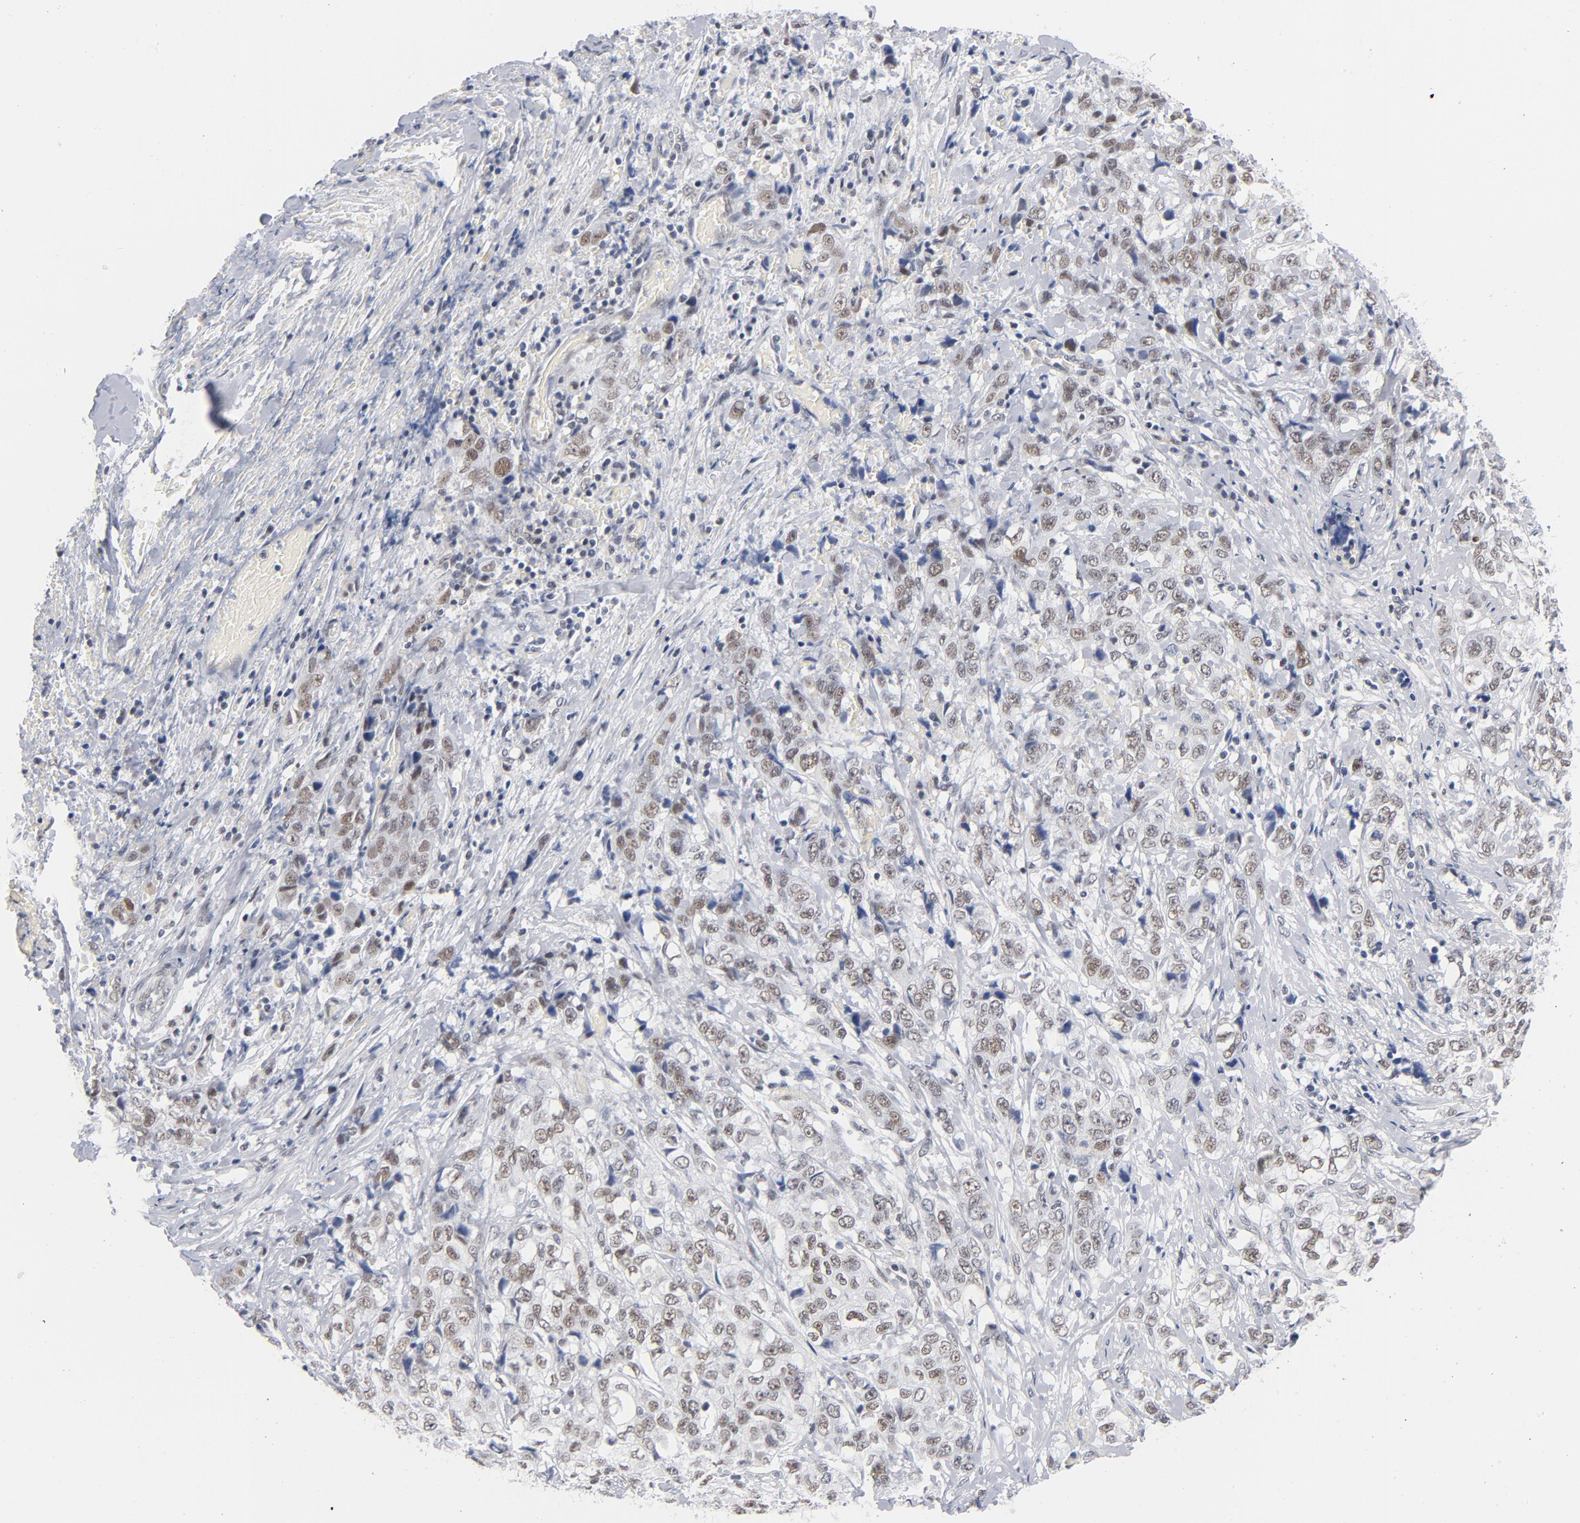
{"staining": {"intensity": "moderate", "quantity": "25%-75%", "location": "nuclear"}, "tissue": "stomach cancer", "cell_type": "Tumor cells", "image_type": "cancer", "snomed": [{"axis": "morphology", "description": "Adenocarcinoma, NOS"}, {"axis": "topography", "description": "Stomach"}], "caption": "IHC histopathology image of neoplastic tissue: human stomach cancer stained using immunohistochemistry (IHC) shows medium levels of moderate protein expression localized specifically in the nuclear of tumor cells, appearing as a nuclear brown color.", "gene": "BAP1", "patient": {"sex": "male", "age": 48}}